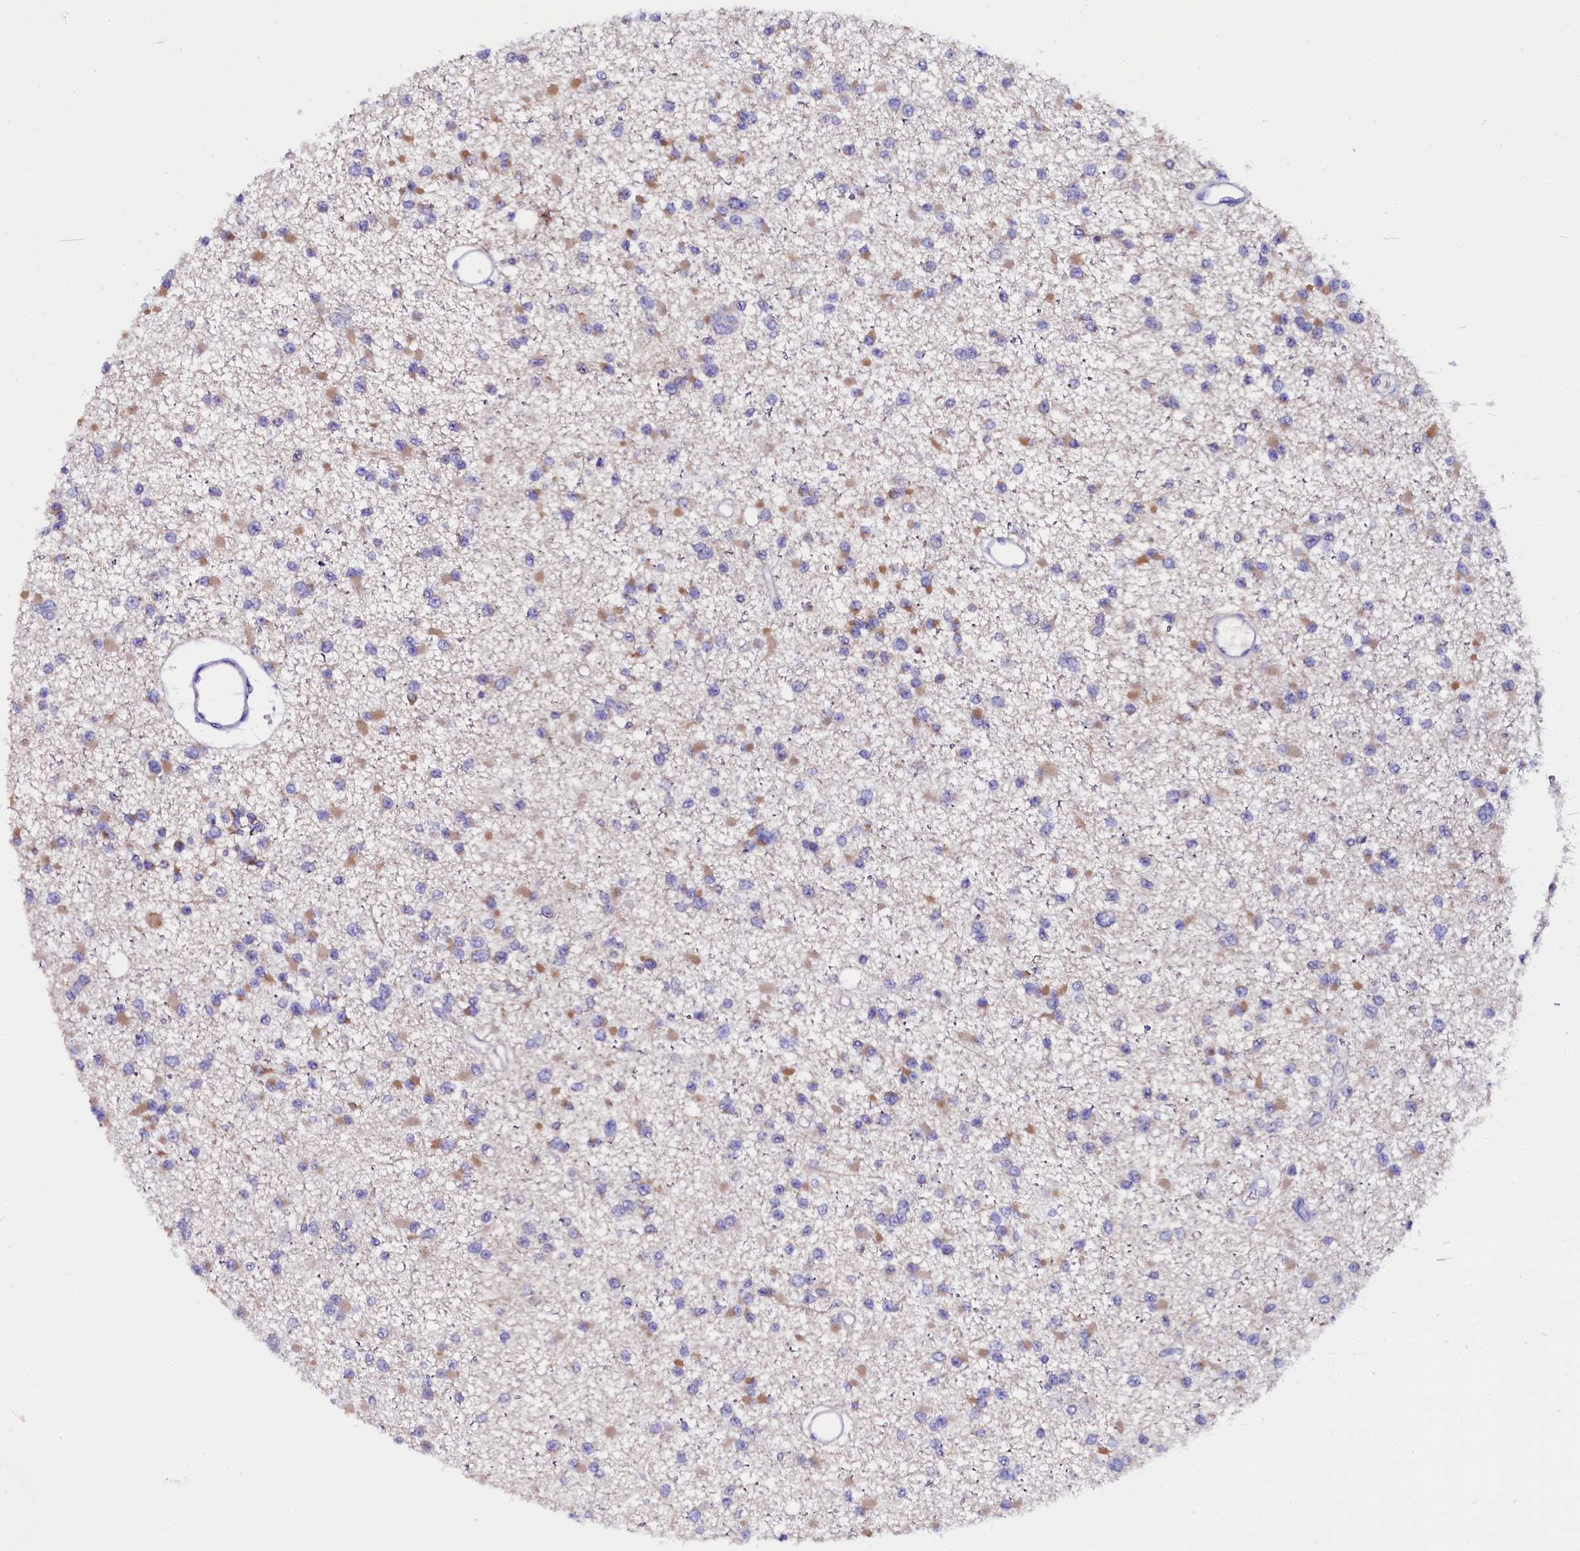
{"staining": {"intensity": "weak", "quantity": "25%-75%", "location": "cytoplasmic/membranous"}, "tissue": "glioma", "cell_type": "Tumor cells", "image_type": "cancer", "snomed": [{"axis": "morphology", "description": "Glioma, malignant, Low grade"}, {"axis": "topography", "description": "Brain"}], "caption": "Protein expression analysis of human glioma reveals weak cytoplasmic/membranous expression in approximately 25%-75% of tumor cells.", "gene": "OTOL1", "patient": {"sex": "female", "age": 22}}